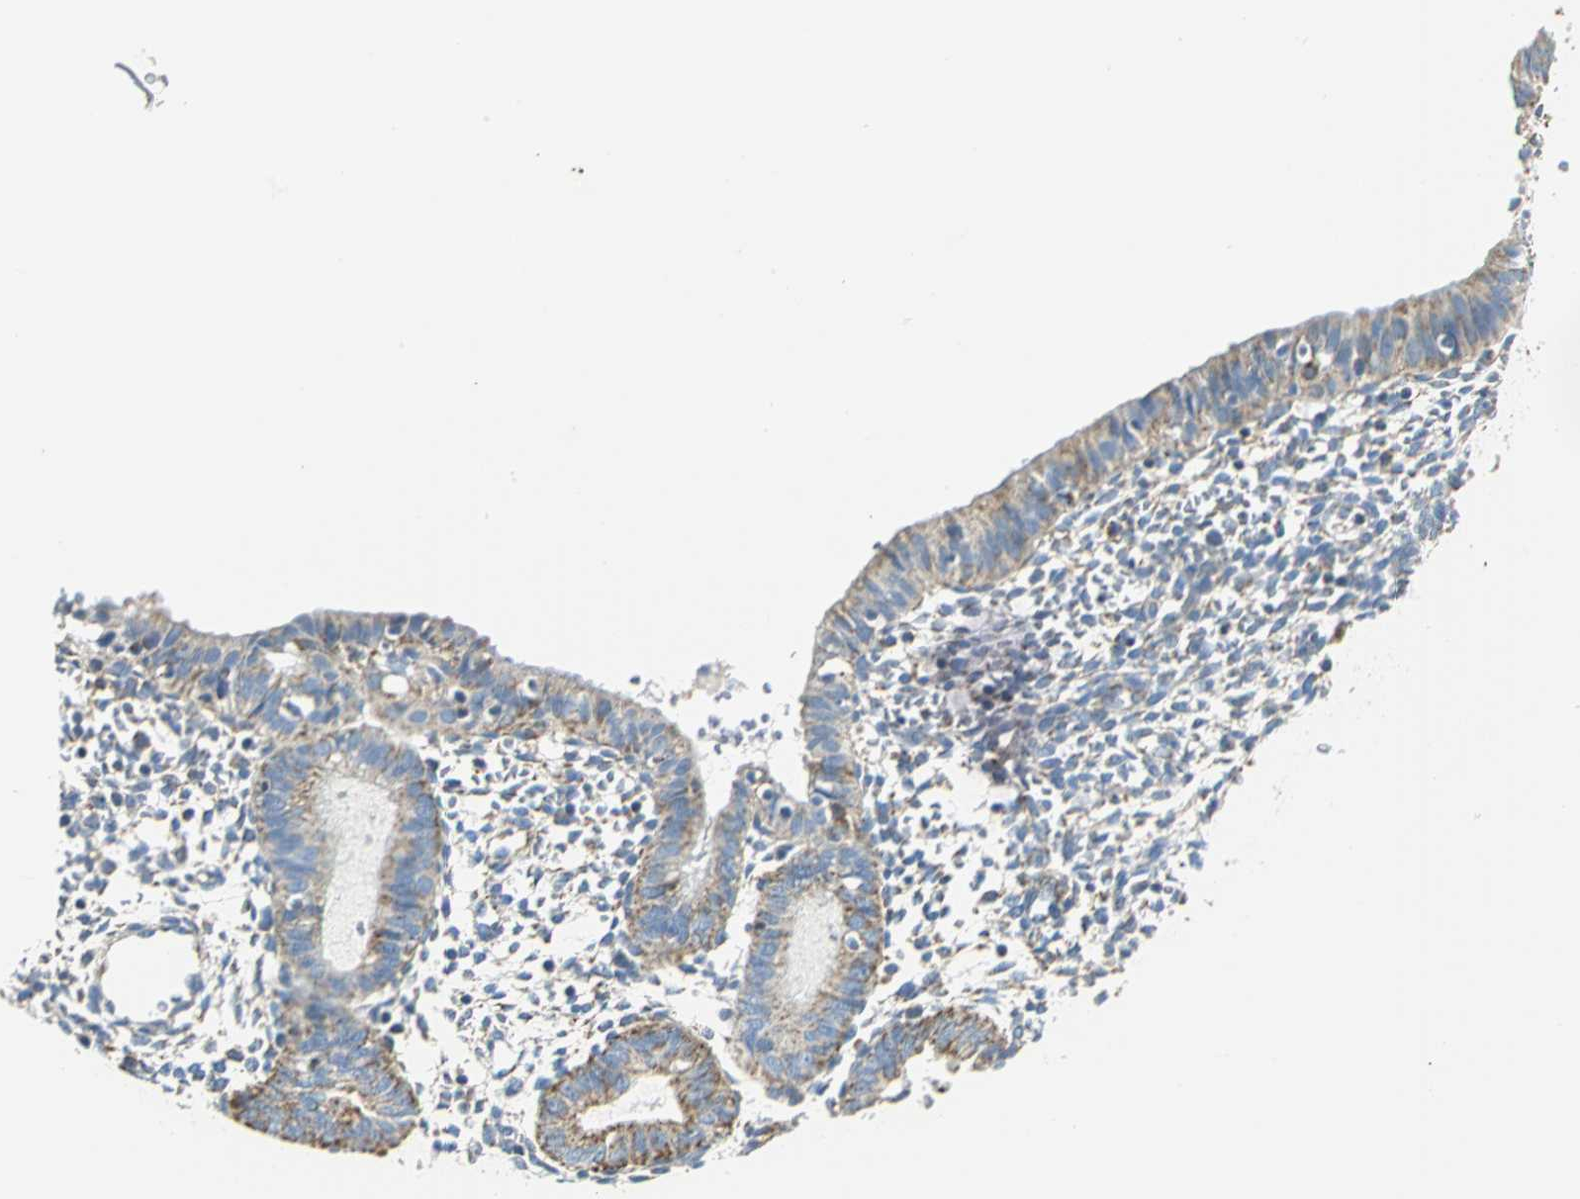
{"staining": {"intensity": "negative", "quantity": "none", "location": "none"}, "tissue": "endometrium", "cell_type": "Cells in endometrial stroma", "image_type": "normal", "snomed": [{"axis": "morphology", "description": "Normal tissue, NOS"}, {"axis": "topography", "description": "Endometrium"}], "caption": "IHC of unremarkable endometrium shows no positivity in cells in endometrial stroma.", "gene": "NTRK1", "patient": {"sex": "female", "age": 61}}